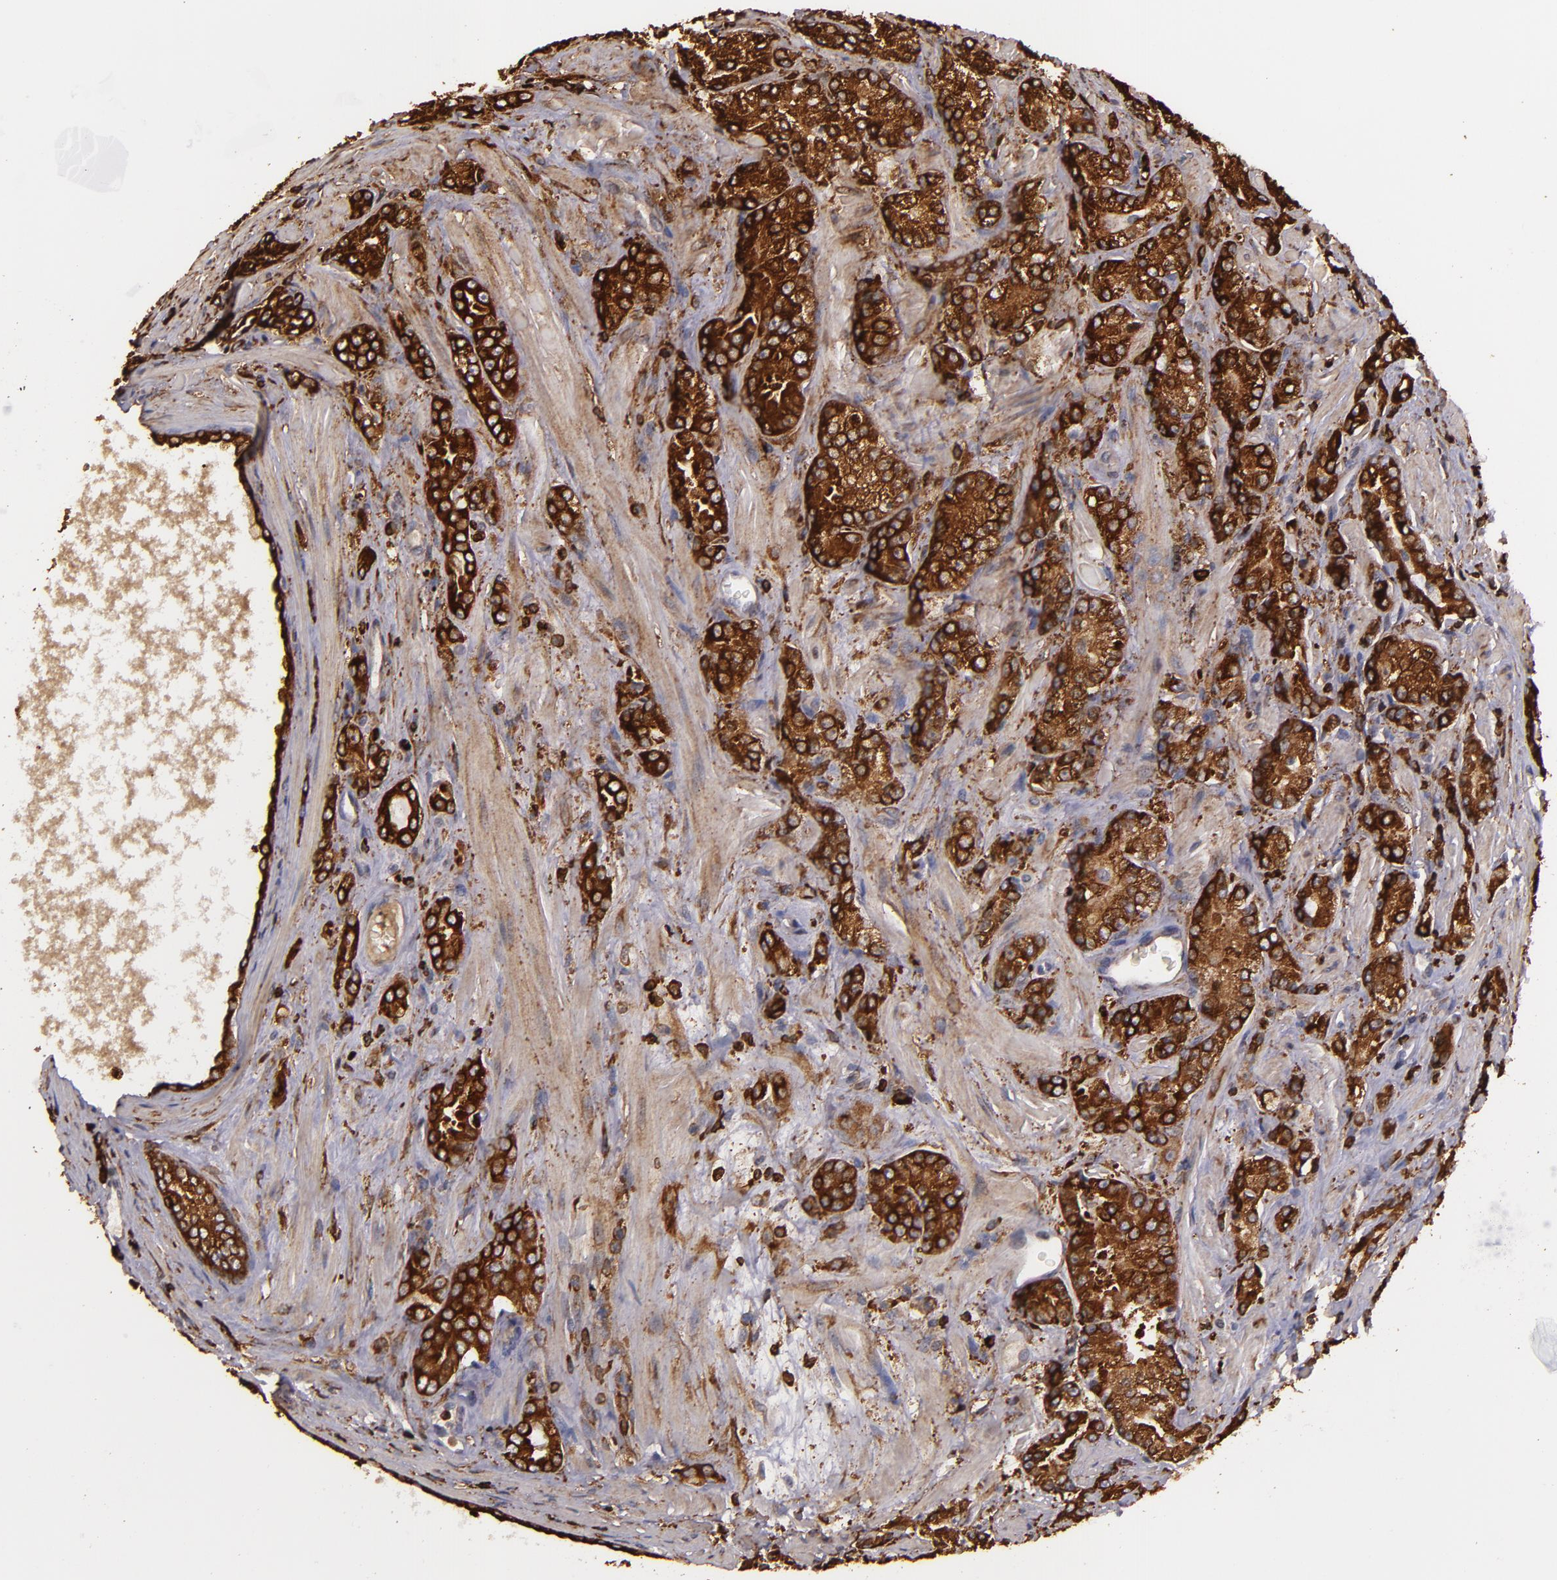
{"staining": {"intensity": "strong", "quantity": ">75%", "location": "cytoplasmic/membranous"}, "tissue": "prostate cancer", "cell_type": "Tumor cells", "image_type": "cancer", "snomed": [{"axis": "morphology", "description": "Adenocarcinoma, High grade"}, {"axis": "topography", "description": "Prostate"}], "caption": "Immunohistochemistry photomicrograph of neoplastic tissue: human prostate cancer stained using immunohistochemistry (IHC) demonstrates high levels of strong protein expression localized specifically in the cytoplasmic/membranous of tumor cells, appearing as a cytoplasmic/membranous brown color.", "gene": "SLC9A3R1", "patient": {"sex": "male", "age": 71}}